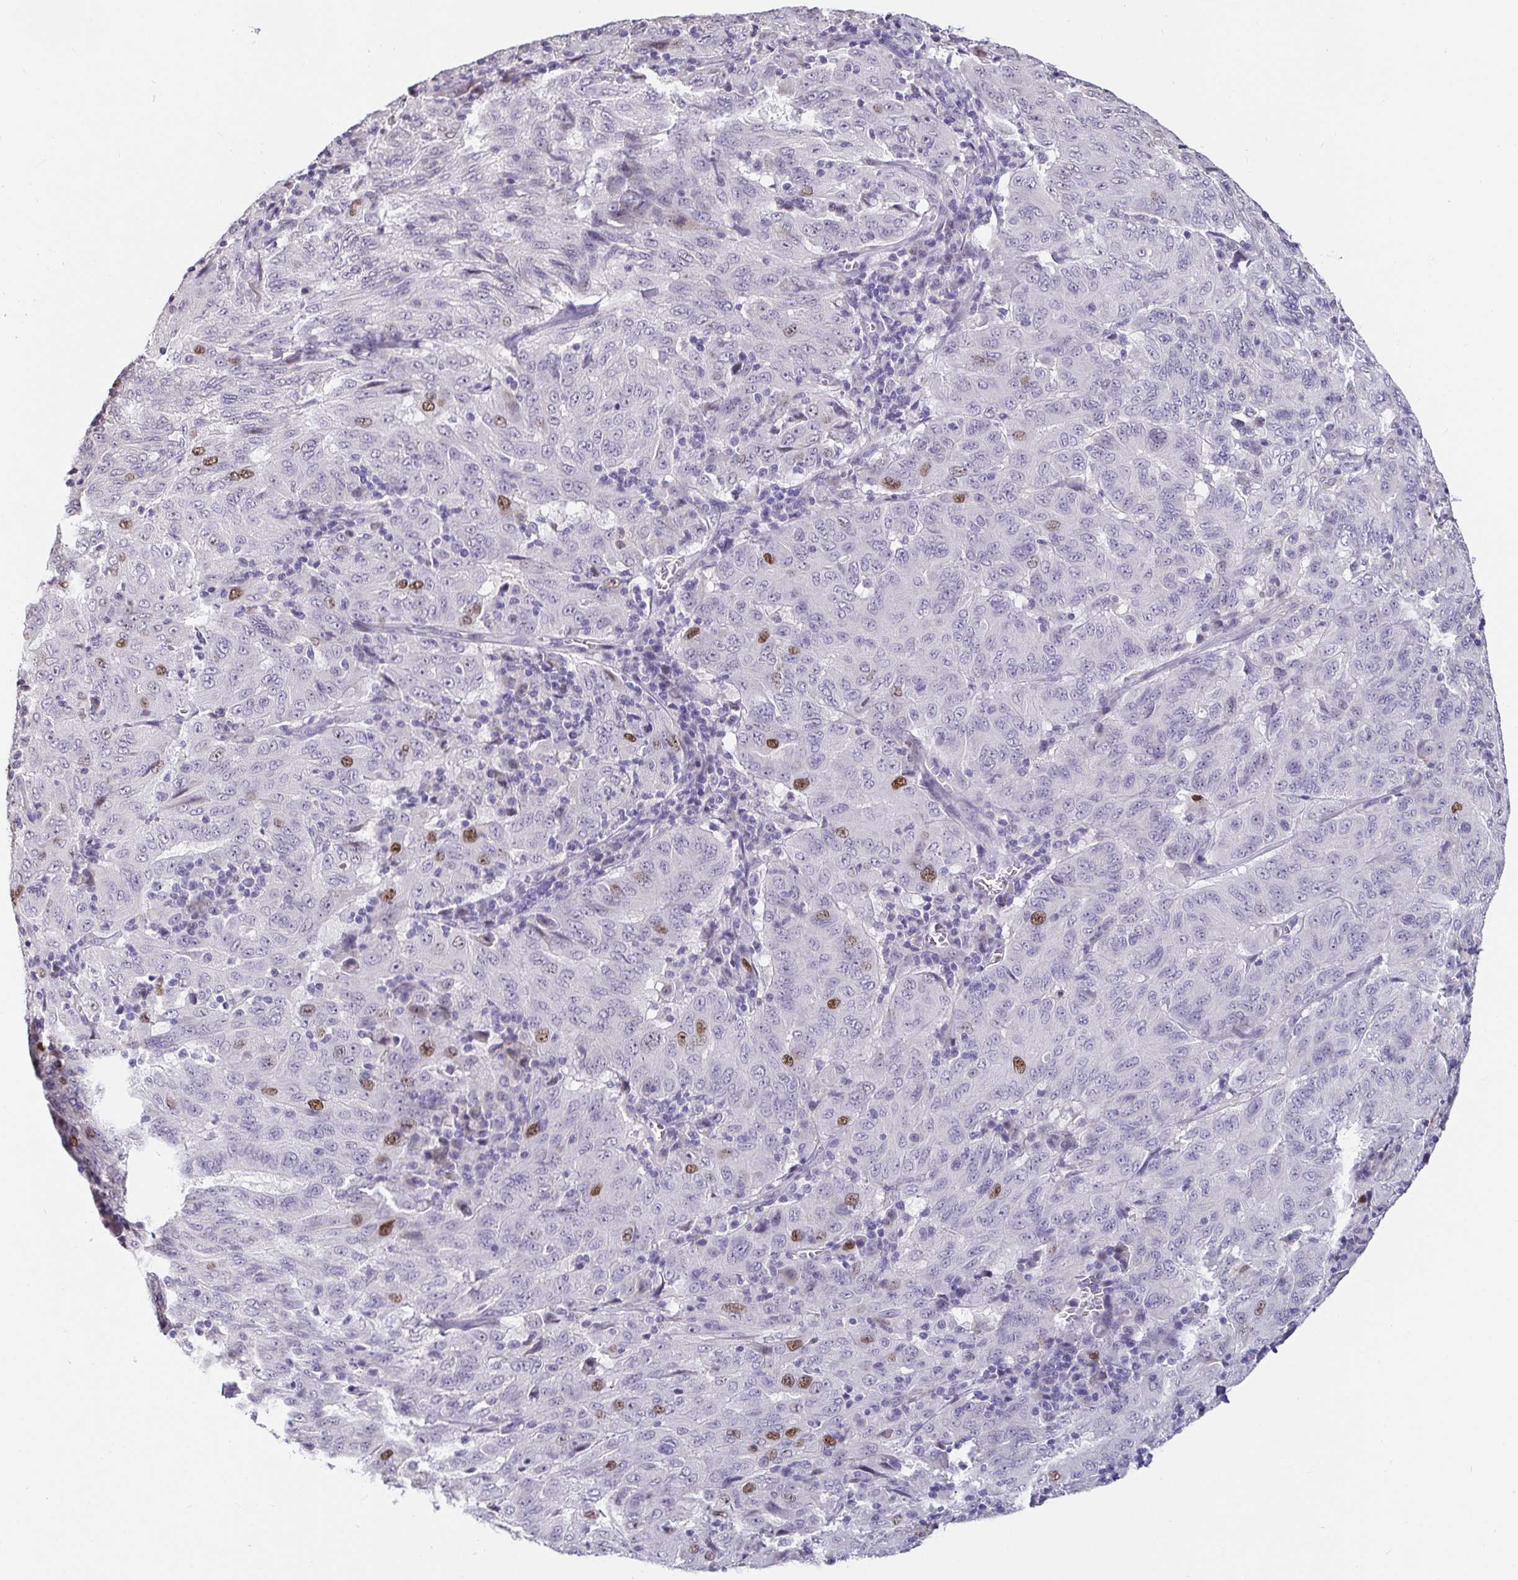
{"staining": {"intensity": "moderate", "quantity": "<25%", "location": "nuclear"}, "tissue": "pancreatic cancer", "cell_type": "Tumor cells", "image_type": "cancer", "snomed": [{"axis": "morphology", "description": "Adenocarcinoma, NOS"}, {"axis": "topography", "description": "Pancreas"}], "caption": "The immunohistochemical stain highlights moderate nuclear staining in tumor cells of adenocarcinoma (pancreatic) tissue. Ihc stains the protein in brown and the nuclei are stained blue.", "gene": "ANLN", "patient": {"sex": "male", "age": 63}}